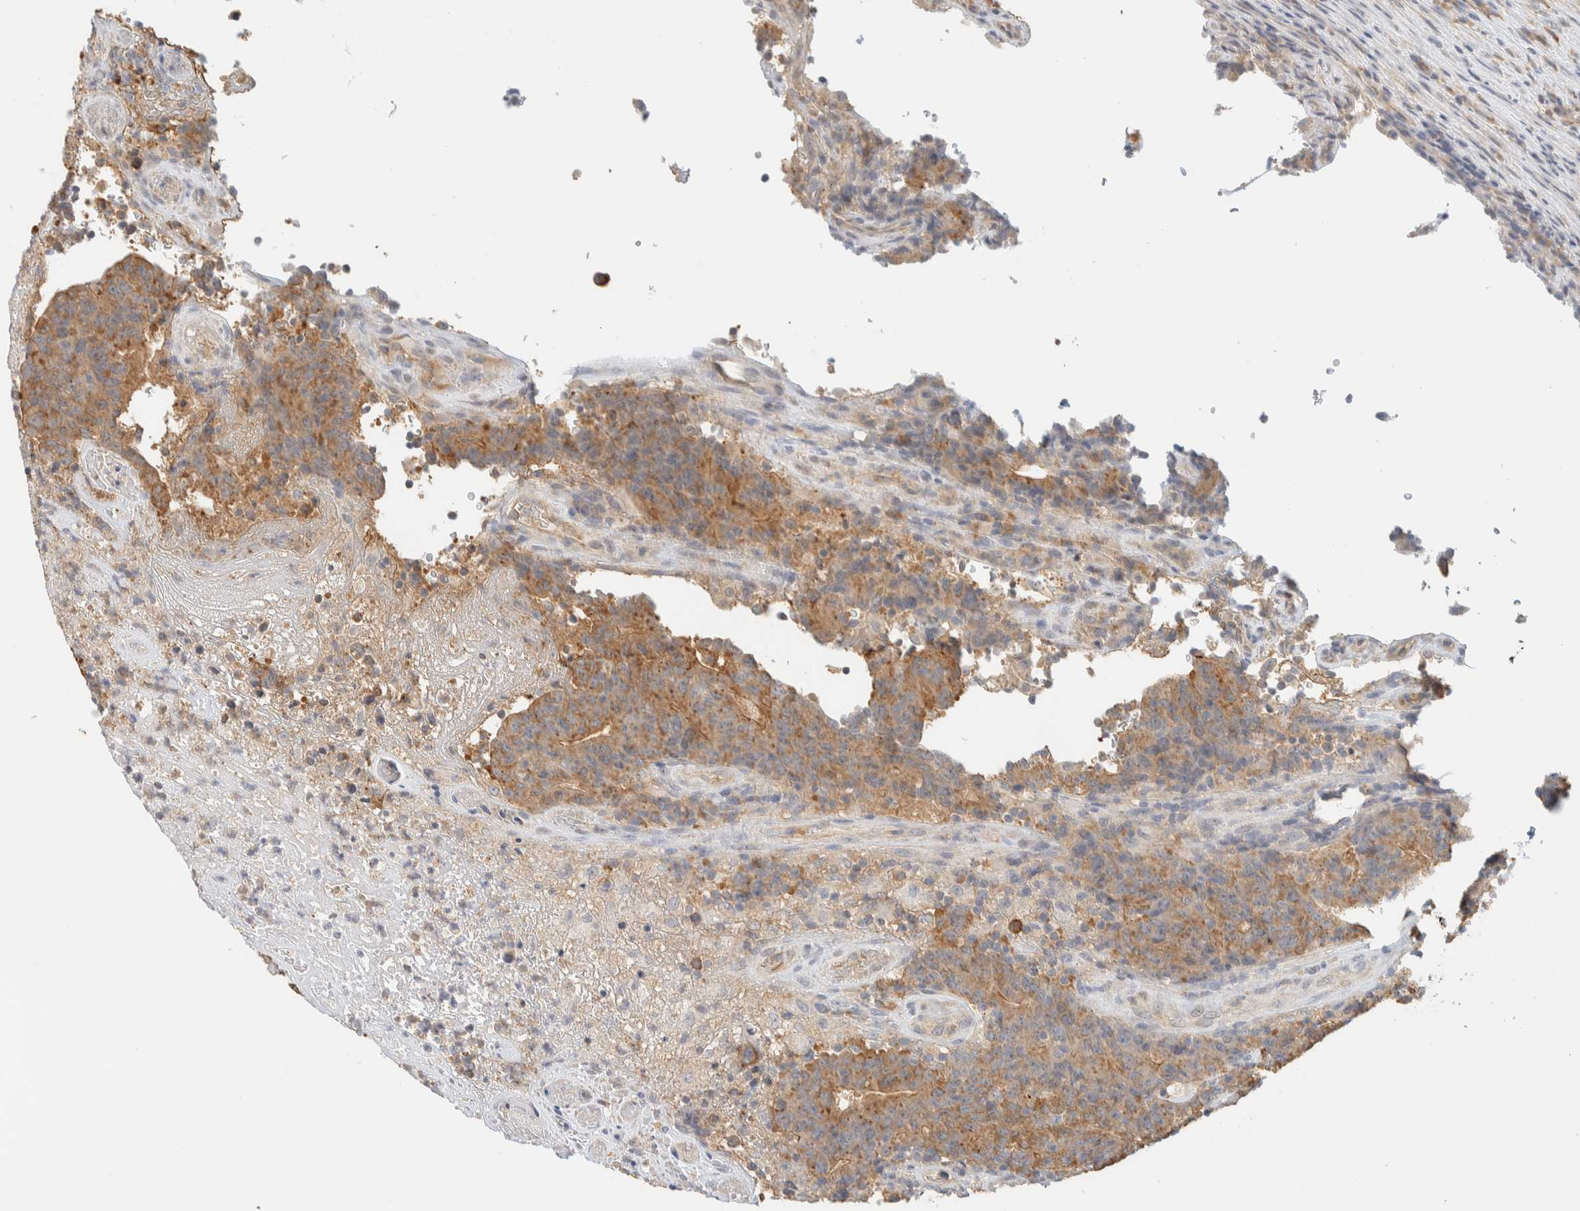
{"staining": {"intensity": "moderate", "quantity": ">75%", "location": "cytoplasmic/membranous"}, "tissue": "colorectal cancer", "cell_type": "Tumor cells", "image_type": "cancer", "snomed": [{"axis": "morphology", "description": "Normal tissue, NOS"}, {"axis": "morphology", "description": "Adenocarcinoma, NOS"}, {"axis": "topography", "description": "Colon"}], "caption": "A micrograph of adenocarcinoma (colorectal) stained for a protein displays moderate cytoplasmic/membranous brown staining in tumor cells. (DAB (3,3'-diaminobenzidine) IHC with brightfield microscopy, high magnification).", "gene": "TBC1D8B", "patient": {"sex": "female", "age": 75}}